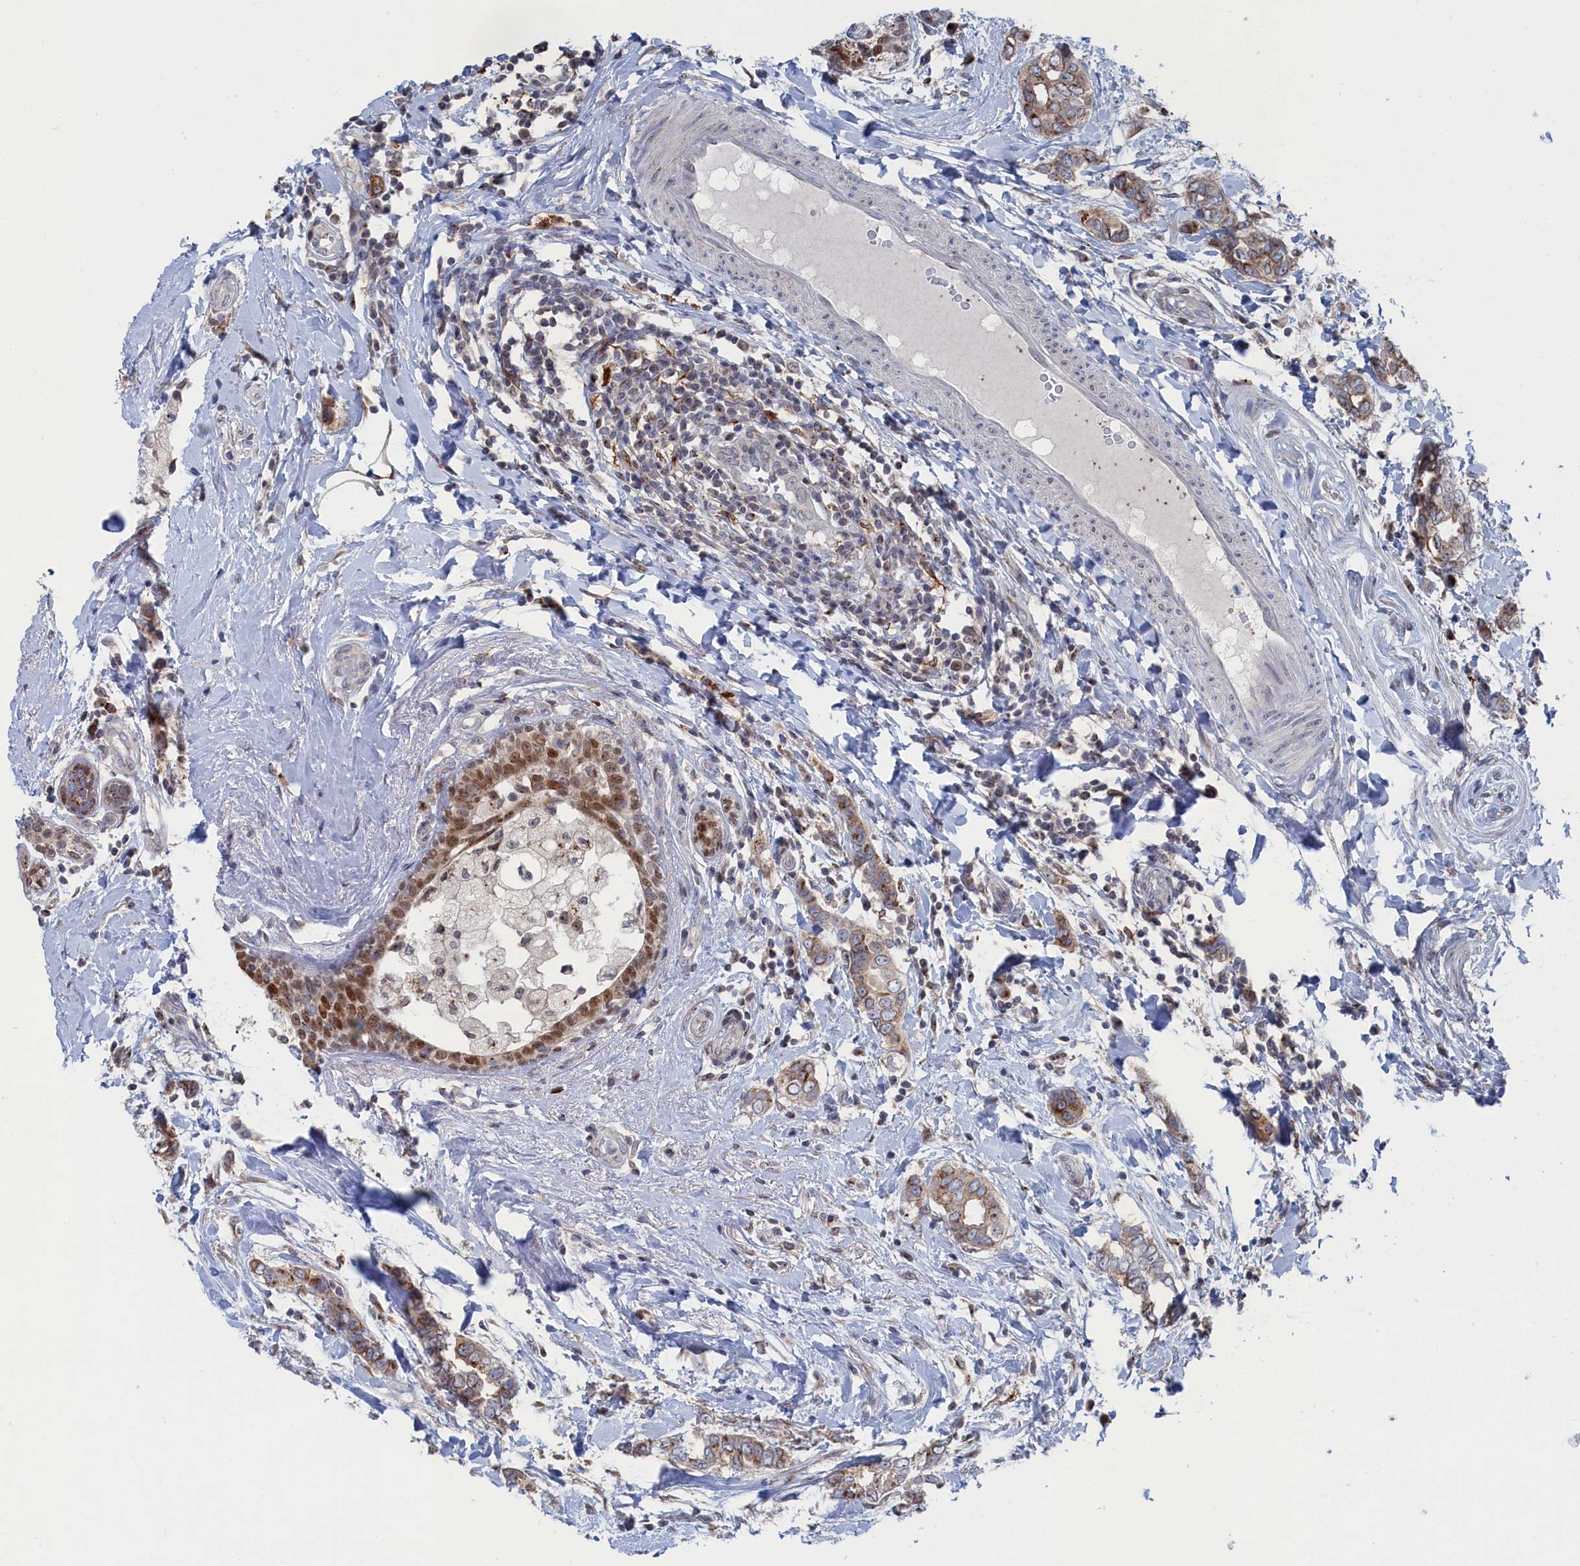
{"staining": {"intensity": "moderate", "quantity": "25%-75%", "location": "cytoplasmic/membranous"}, "tissue": "breast cancer", "cell_type": "Tumor cells", "image_type": "cancer", "snomed": [{"axis": "morphology", "description": "Lobular carcinoma"}, {"axis": "topography", "description": "Breast"}], "caption": "DAB (3,3'-diaminobenzidine) immunohistochemical staining of breast cancer shows moderate cytoplasmic/membranous protein positivity in about 25%-75% of tumor cells. The staining was performed using DAB, with brown indicating positive protein expression. Nuclei are stained blue with hematoxylin.", "gene": "IRX1", "patient": {"sex": "female", "age": 51}}